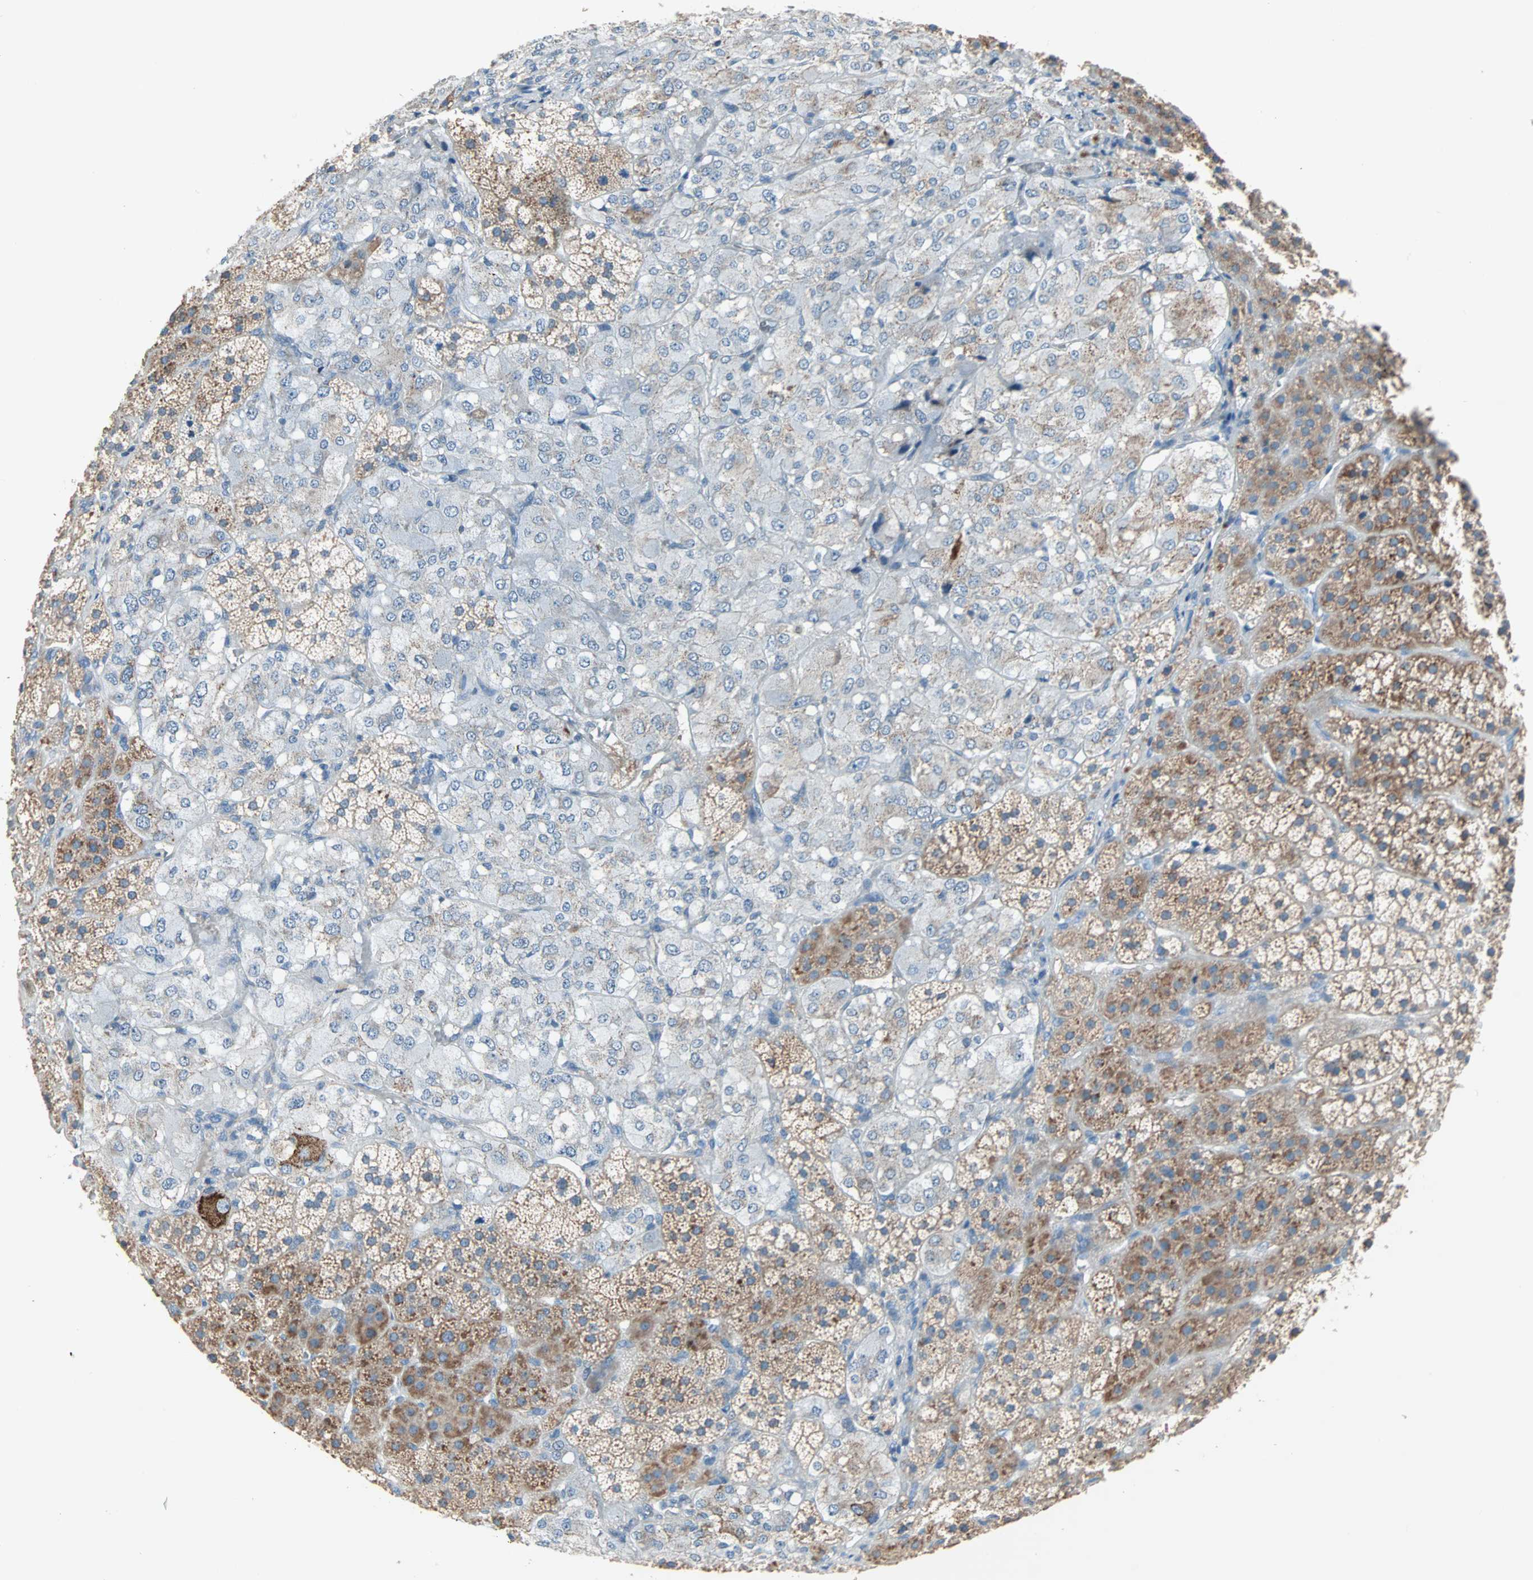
{"staining": {"intensity": "moderate", "quantity": "<25%", "location": "cytoplasmic/membranous"}, "tissue": "adrenal gland", "cell_type": "Glandular cells", "image_type": "normal", "snomed": [{"axis": "morphology", "description": "Normal tissue, NOS"}, {"axis": "topography", "description": "Adrenal gland"}], "caption": "Immunohistochemical staining of unremarkable adrenal gland shows moderate cytoplasmic/membranous protein expression in about <25% of glandular cells.", "gene": "ACVRL1", "patient": {"sex": "female", "age": 44}}